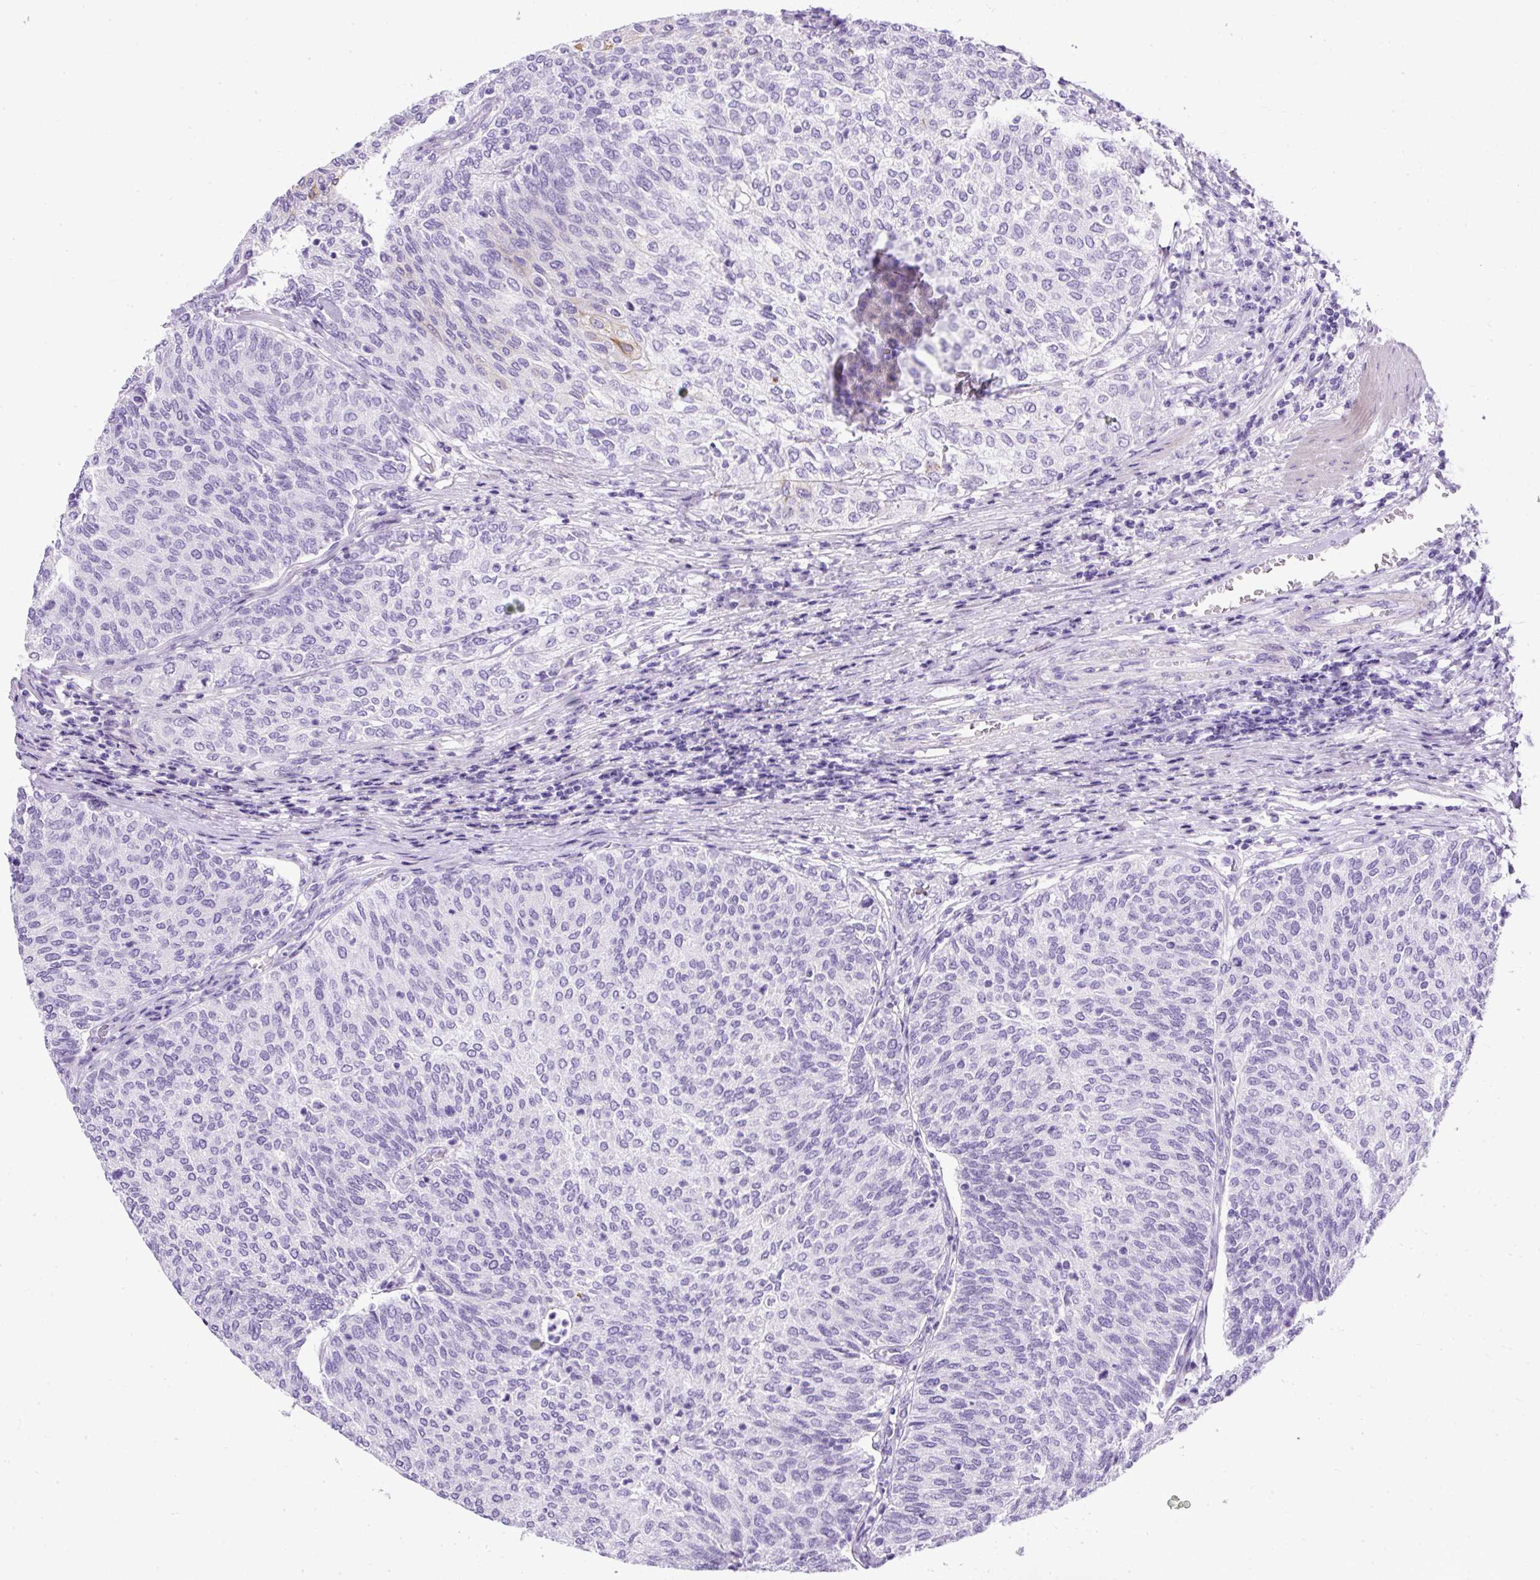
{"staining": {"intensity": "negative", "quantity": "none", "location": "none"}, "tissue": "urothelial cancer", "cell_type": "Tumor cells", "image_type": "cancer", "snomed": [{"axis": "morphology", "description": "Urothelial carcinoma, Low grade"}, {"axis": "topography", "description": "Urinary bladder"}], "caption": "An IHC micrograph of low-grade urothelial carcinoma is shown. There is no staining in tumor cells of low-grade urothelial carcinoma.", "gene": "UPP1", "patient": {"sex": "female", "age": 79}}